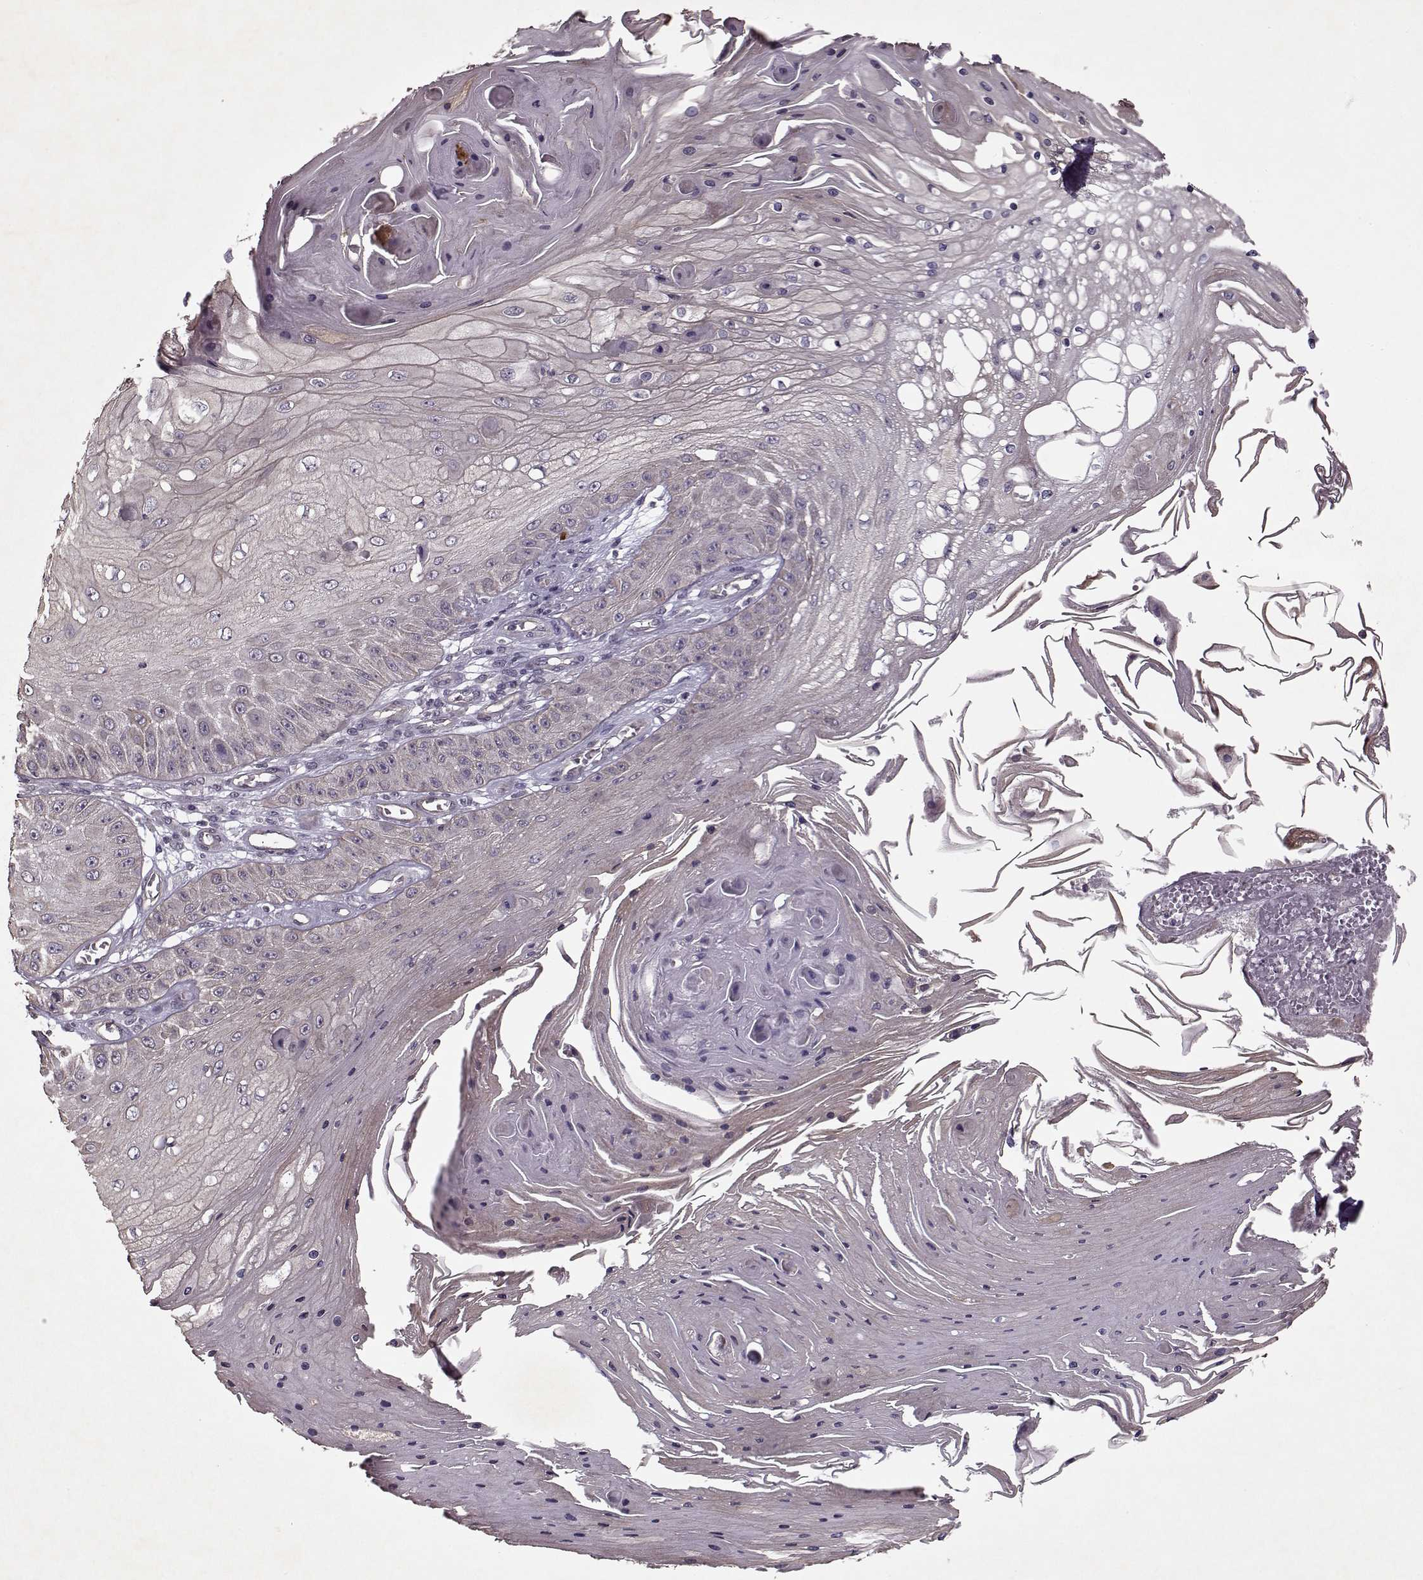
{"staining": {"intensity": "negative", "quantity": "none", "location": "none"}, "tissue": "skin cancer", "cell_type": "Tumor cells", "image_type": "cancer", "snomed": [{"axis": "morphology", "description": "Squamous cell carcinoma, NOS"}, {"axis": "topography", "description": "Skin"}], "caption": "Tumor cells are negative for brown protein staining in skin cancer. (DAB (3,3'-diaminobenzidine) immunohistochemistry, high magnification).", "gene": "KRT9", "patient": {"sex": "male", "age": 70}}